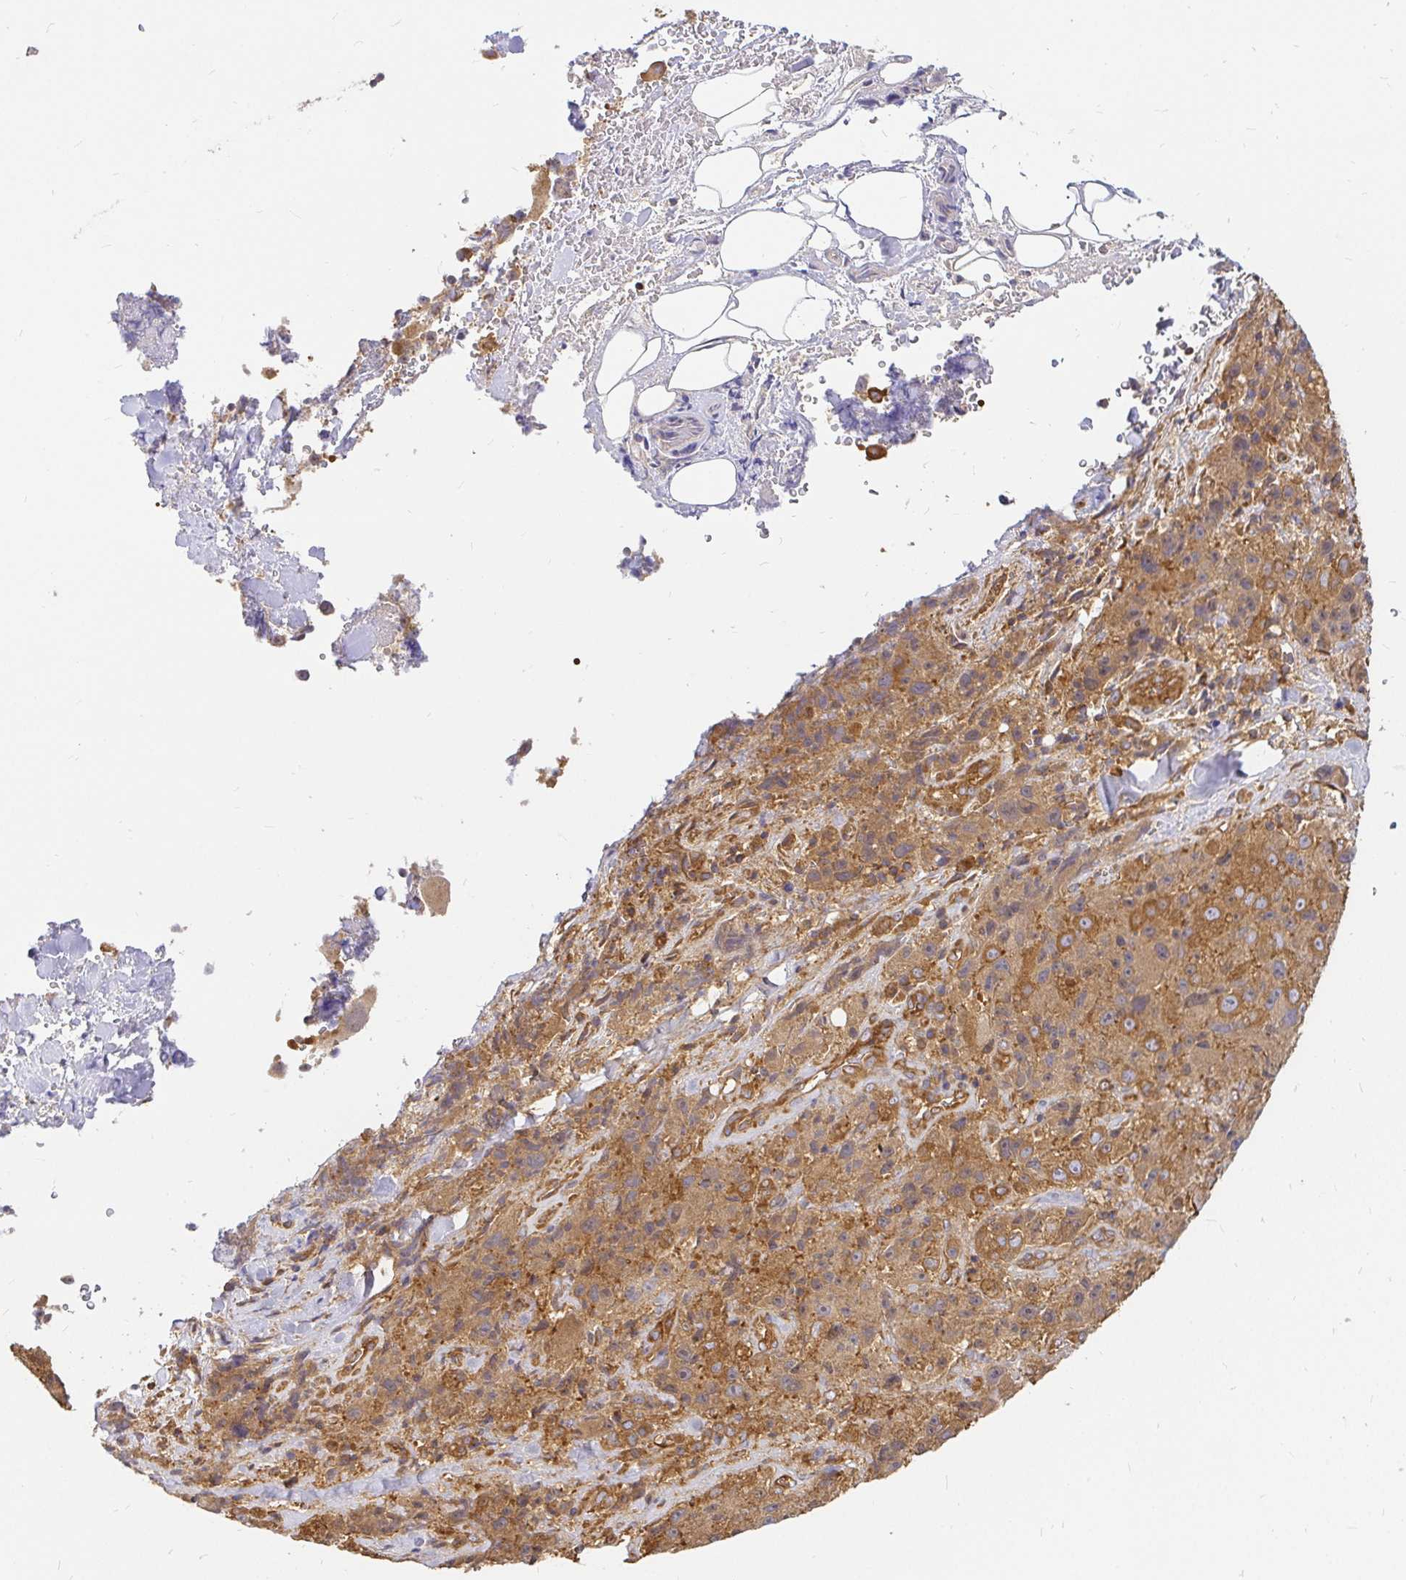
{"staining": {"intensity": "moderate", "quantity": ">75%", "location": "cytoplasmic/membranous"}, "tissue": "melanoma", "cell_type": "Tumor cells", "image_type": "cancer", "snomed": [{"axis": "morphology", "description": "Malignant melanoma, Metastatic site"}, {"axis": "topography", "description": "Lymph node"}], "caption": "High-magnification brightfield microscopy of malignant melanoma (metastatic site) stained with DAB (brown) and counterstained with hematoxylin (blue). tumor cells exhibit moderate cytoplasmic/membranous positivity is appreciated in about>75% of cells.", "gene": "KIF5B", "patient": {"sex": "male", "age": 62}}